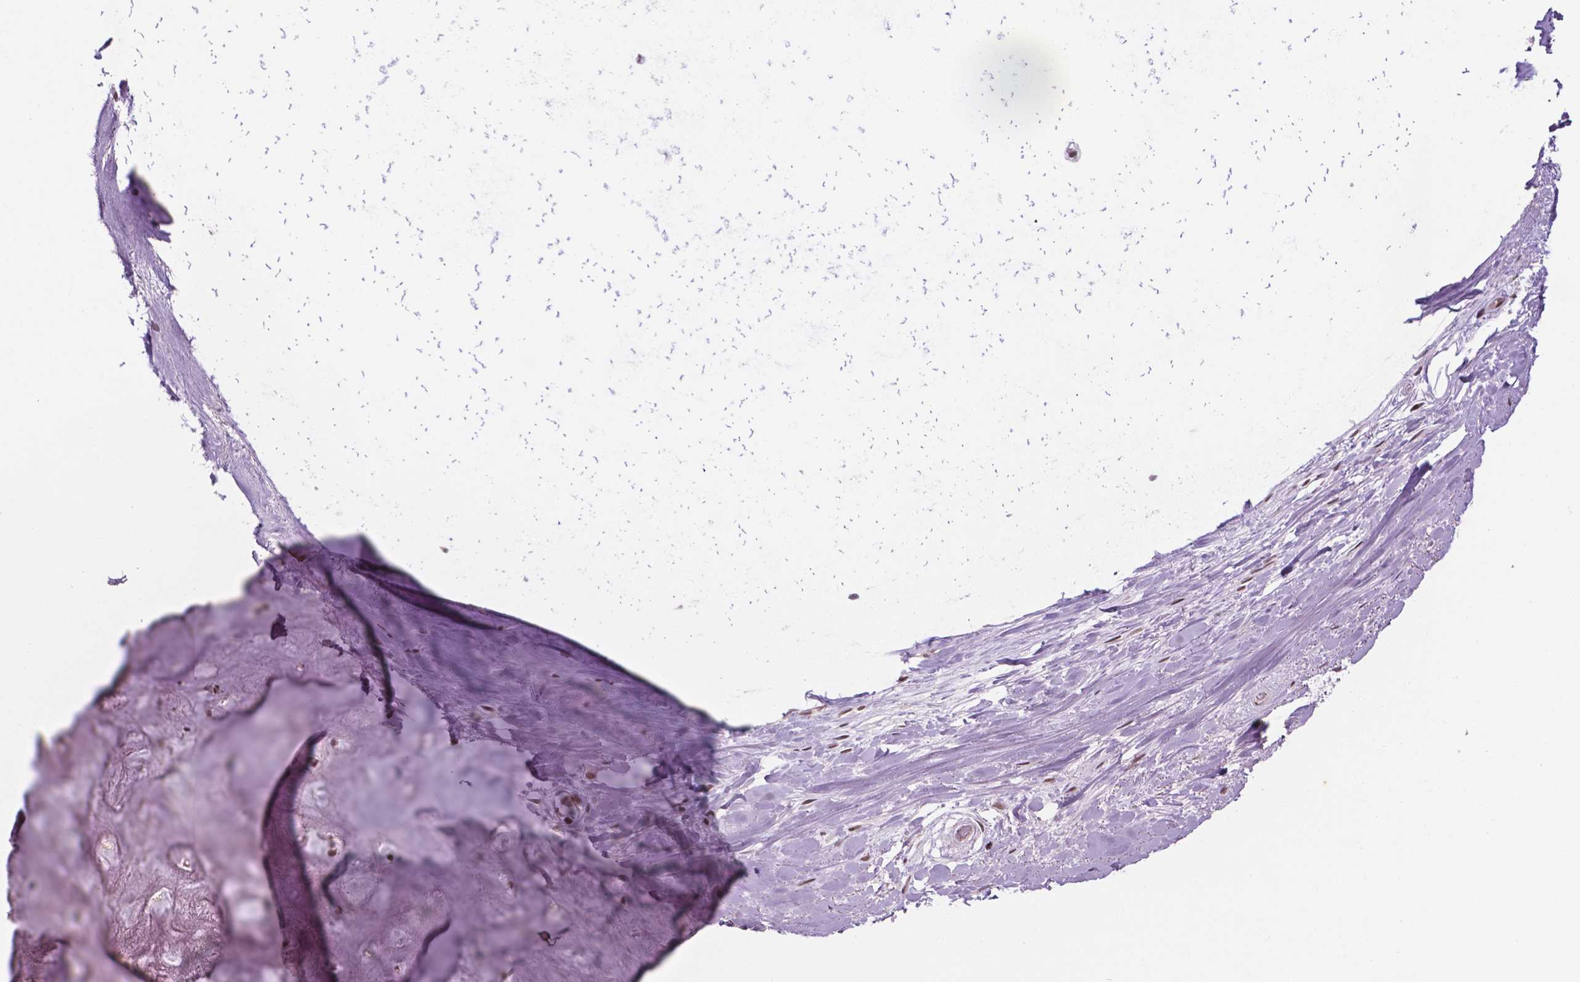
{"staining": {"intensity": "moderate", "quantity": "<25%", "location": "nuclear"}, "tissue": "adipose tissue", "cell_type": "Adipocytes", "image_type": "normal", "snomed": [{"axis": "morphology", "description": "Normal tissue, NOS"}, {"axis": "topography", "description": "Cartilage tissue"}], "caption": "An immunohistochemistry (IHC) photomicrograph of unremarkable tissue is shown. Protein staining in brown shows moderate nuclear positivity in adipose tissue within adipocytes. The staining was performed using DAB (3,3'-diaminobenzidine) to visualize the protein expression in brown, while the nuclei were stained in blue with hematoxylin (Magnification: 20x).", "gene": "PER2", "patient": {"sex": "male", "age": 57}}